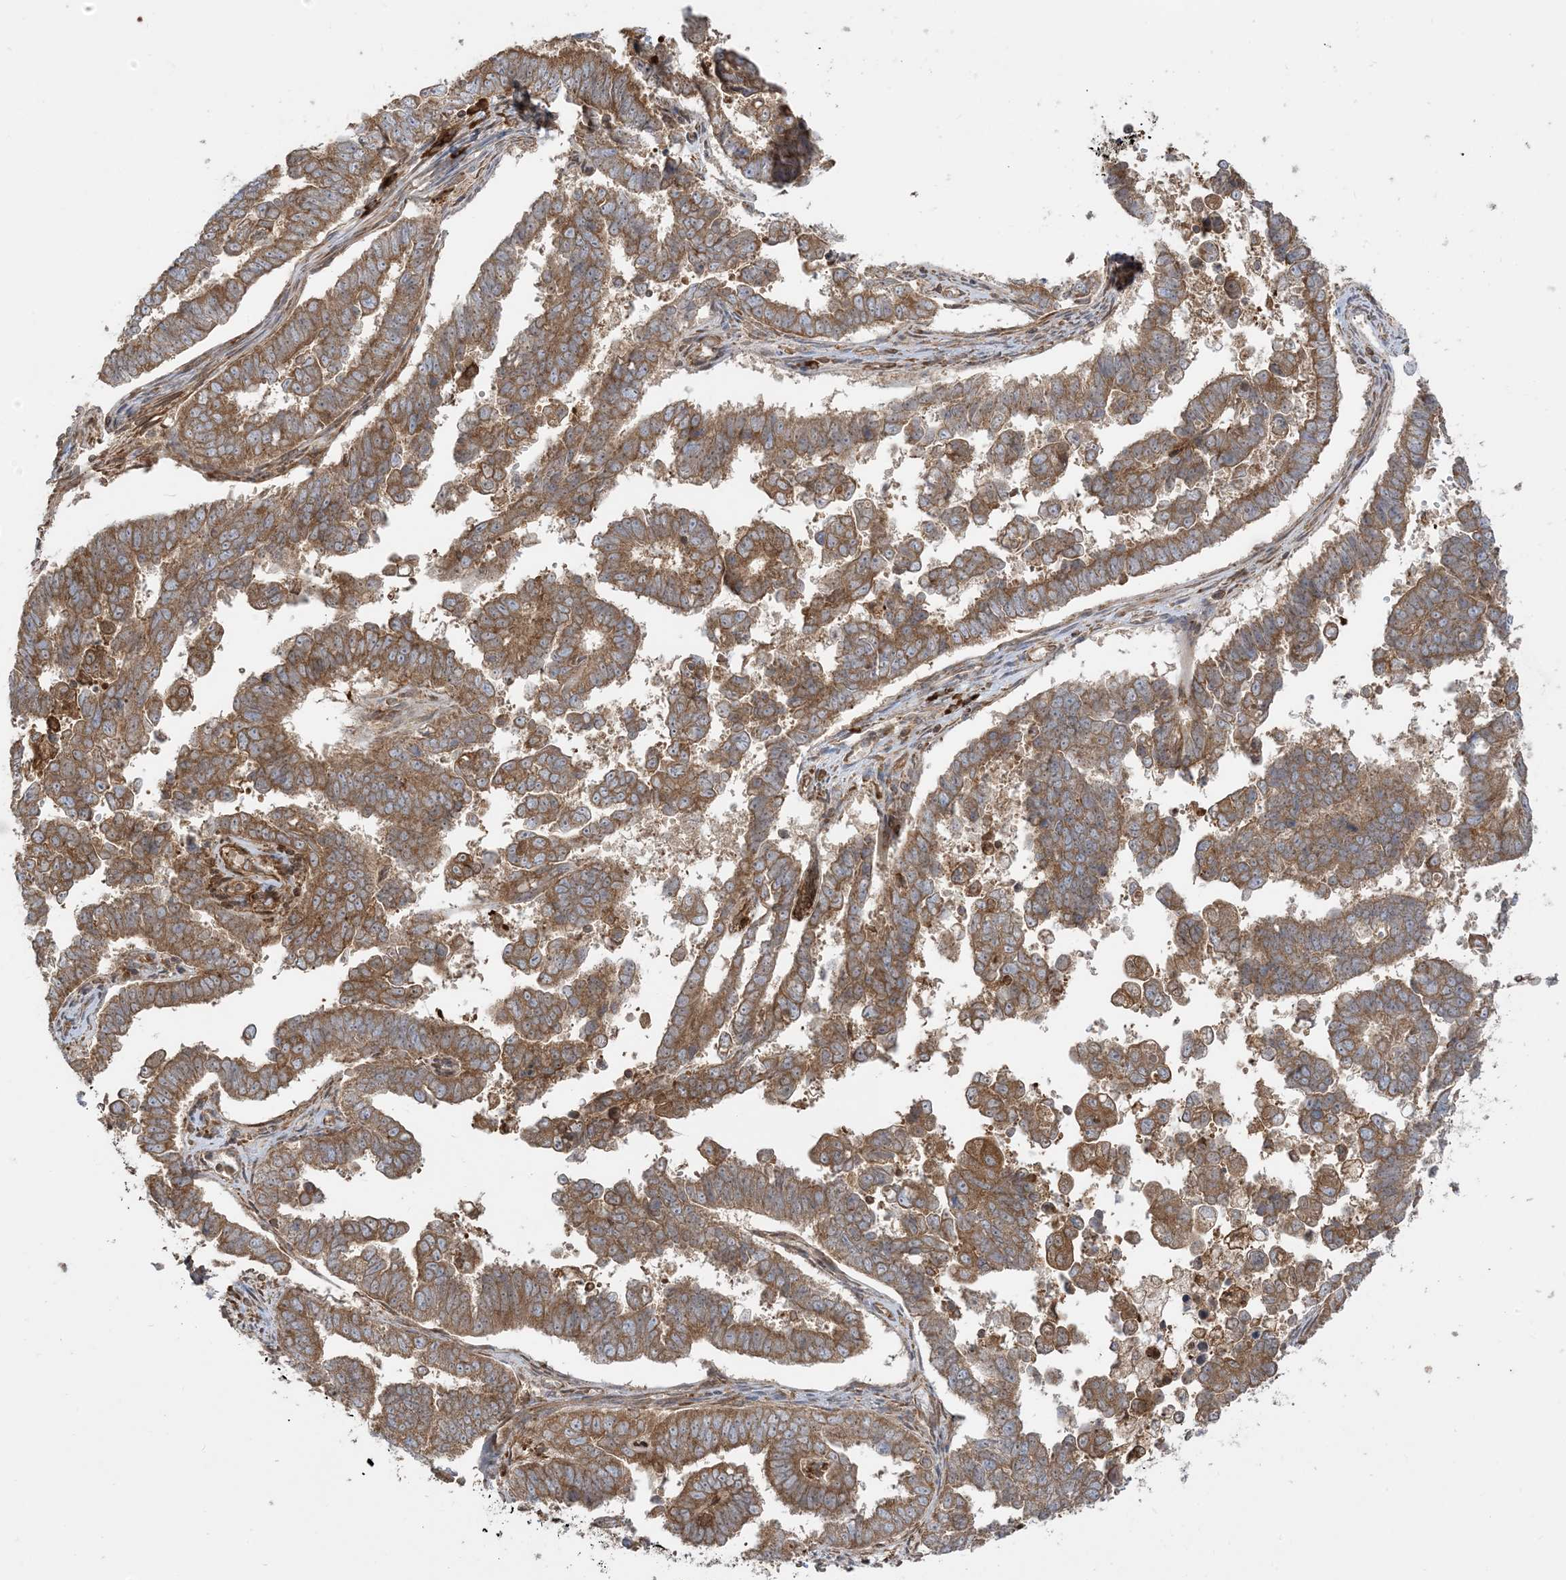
{"staining": {"intensity": "moderate", "quantity": ">75%", "location": "cytoplasmic/membranous"}, "tissue": "endometrial cancer", "cell_type": "Tumor cells", "image_type": "cancer", "snomed": [{"axis": "morphology", "description": "Adenocarcinoma, NOS"}, {"axis": "topography", "description": "Endometrium"}], "caption": "A brown stain shows moderate cytoplasmic/membranous positivity of a protein in endometrial cancer tumor cells.", "gene": "SRP72", "patient": {"sex": "female", "age": 75}}